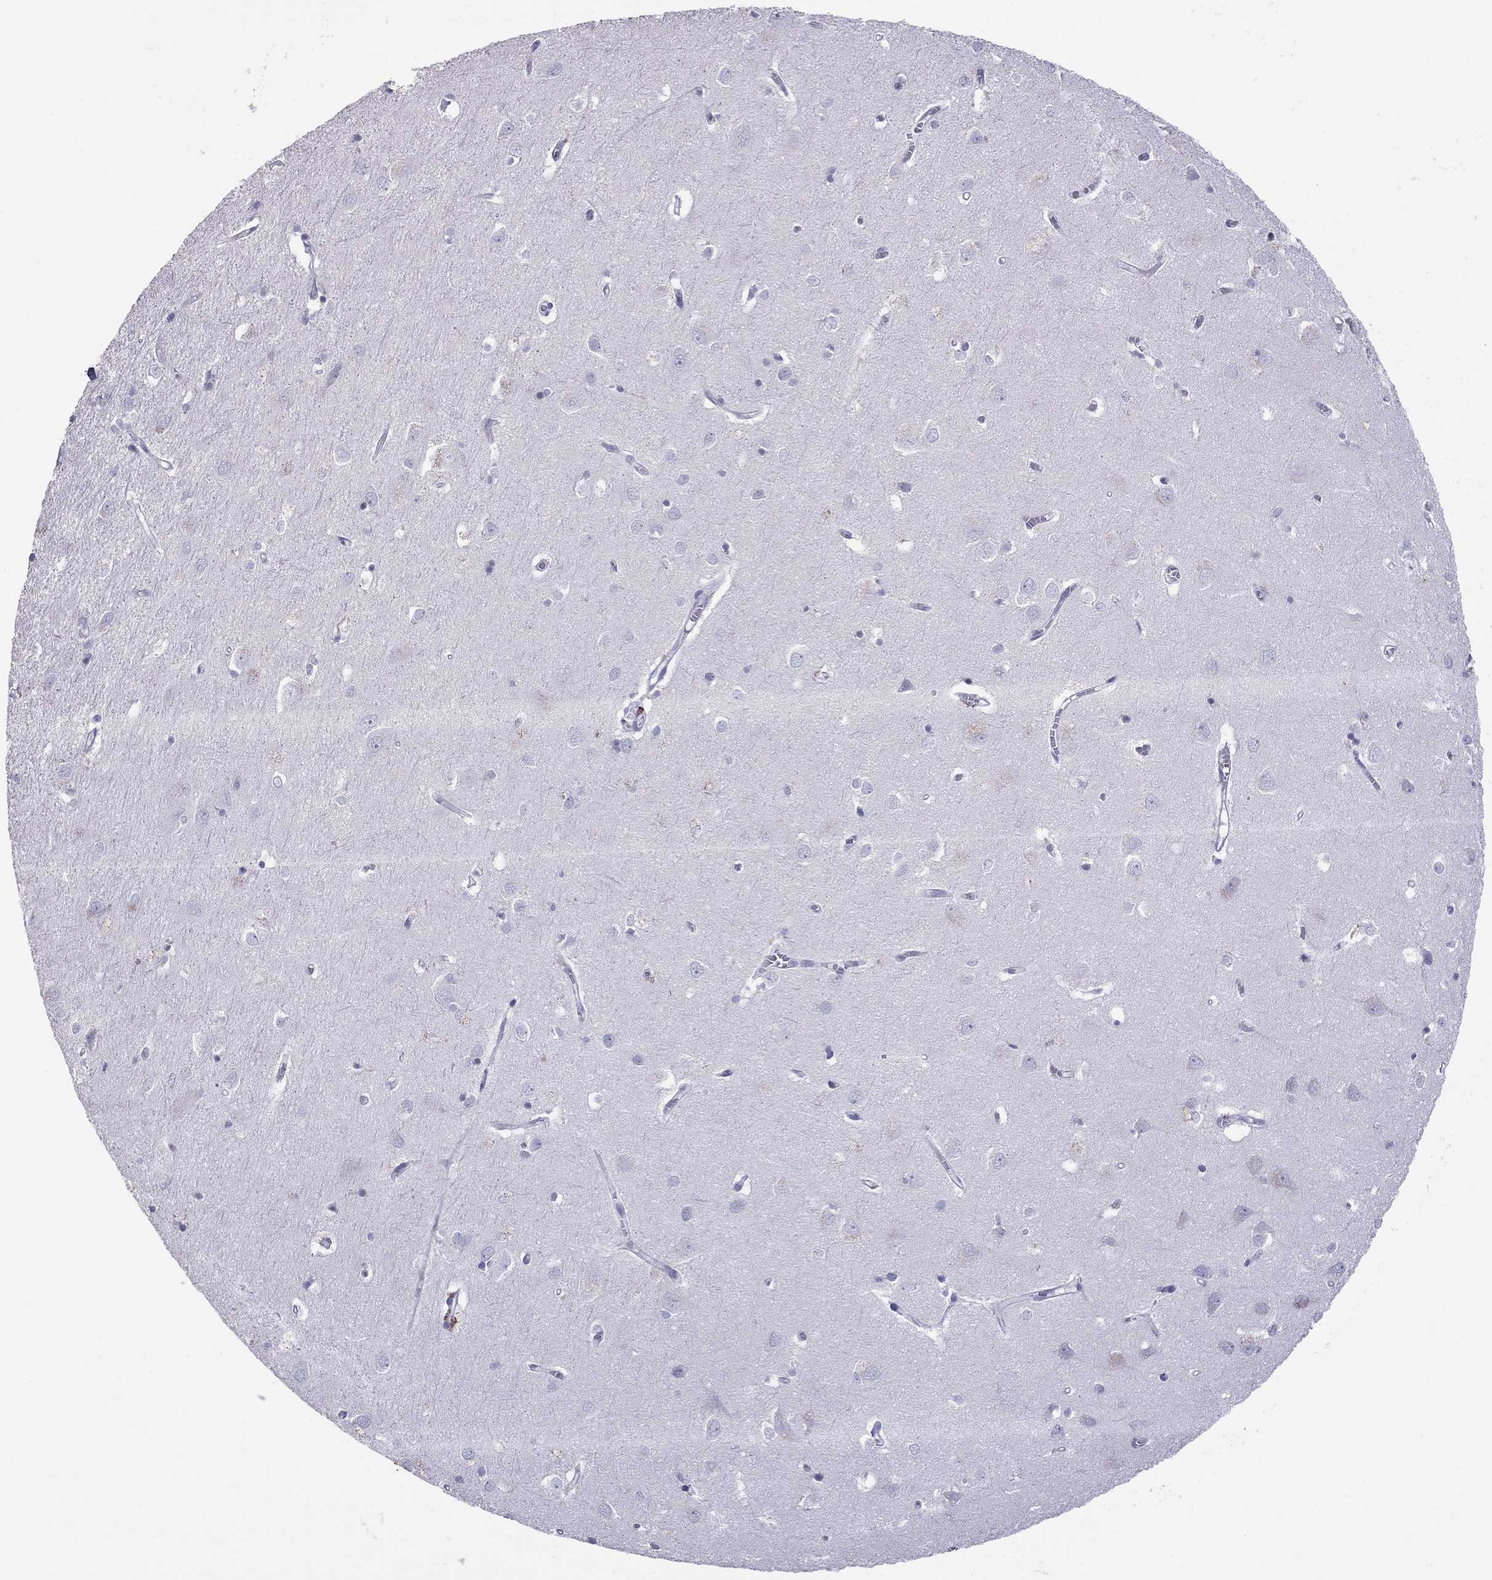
{"staining": {"intensity": "negative", "quantity": "none", "location": "none"}, "tissue": "cerebral cortex", "cell_type": "Endothelial cells", "image_type": "normal", "snomed": [{"axis": "morphology", "description": "Normal tissue, NOS"}, {"axis": "topography", "description": "Cerebral cortex"}], "caption": "Human cerebral cortex stained for a protein using immunohistochemistry reveals no expression in endothelial cells.", "gene": "MUC16", "patient": {"sex": "male", "age": 70}}